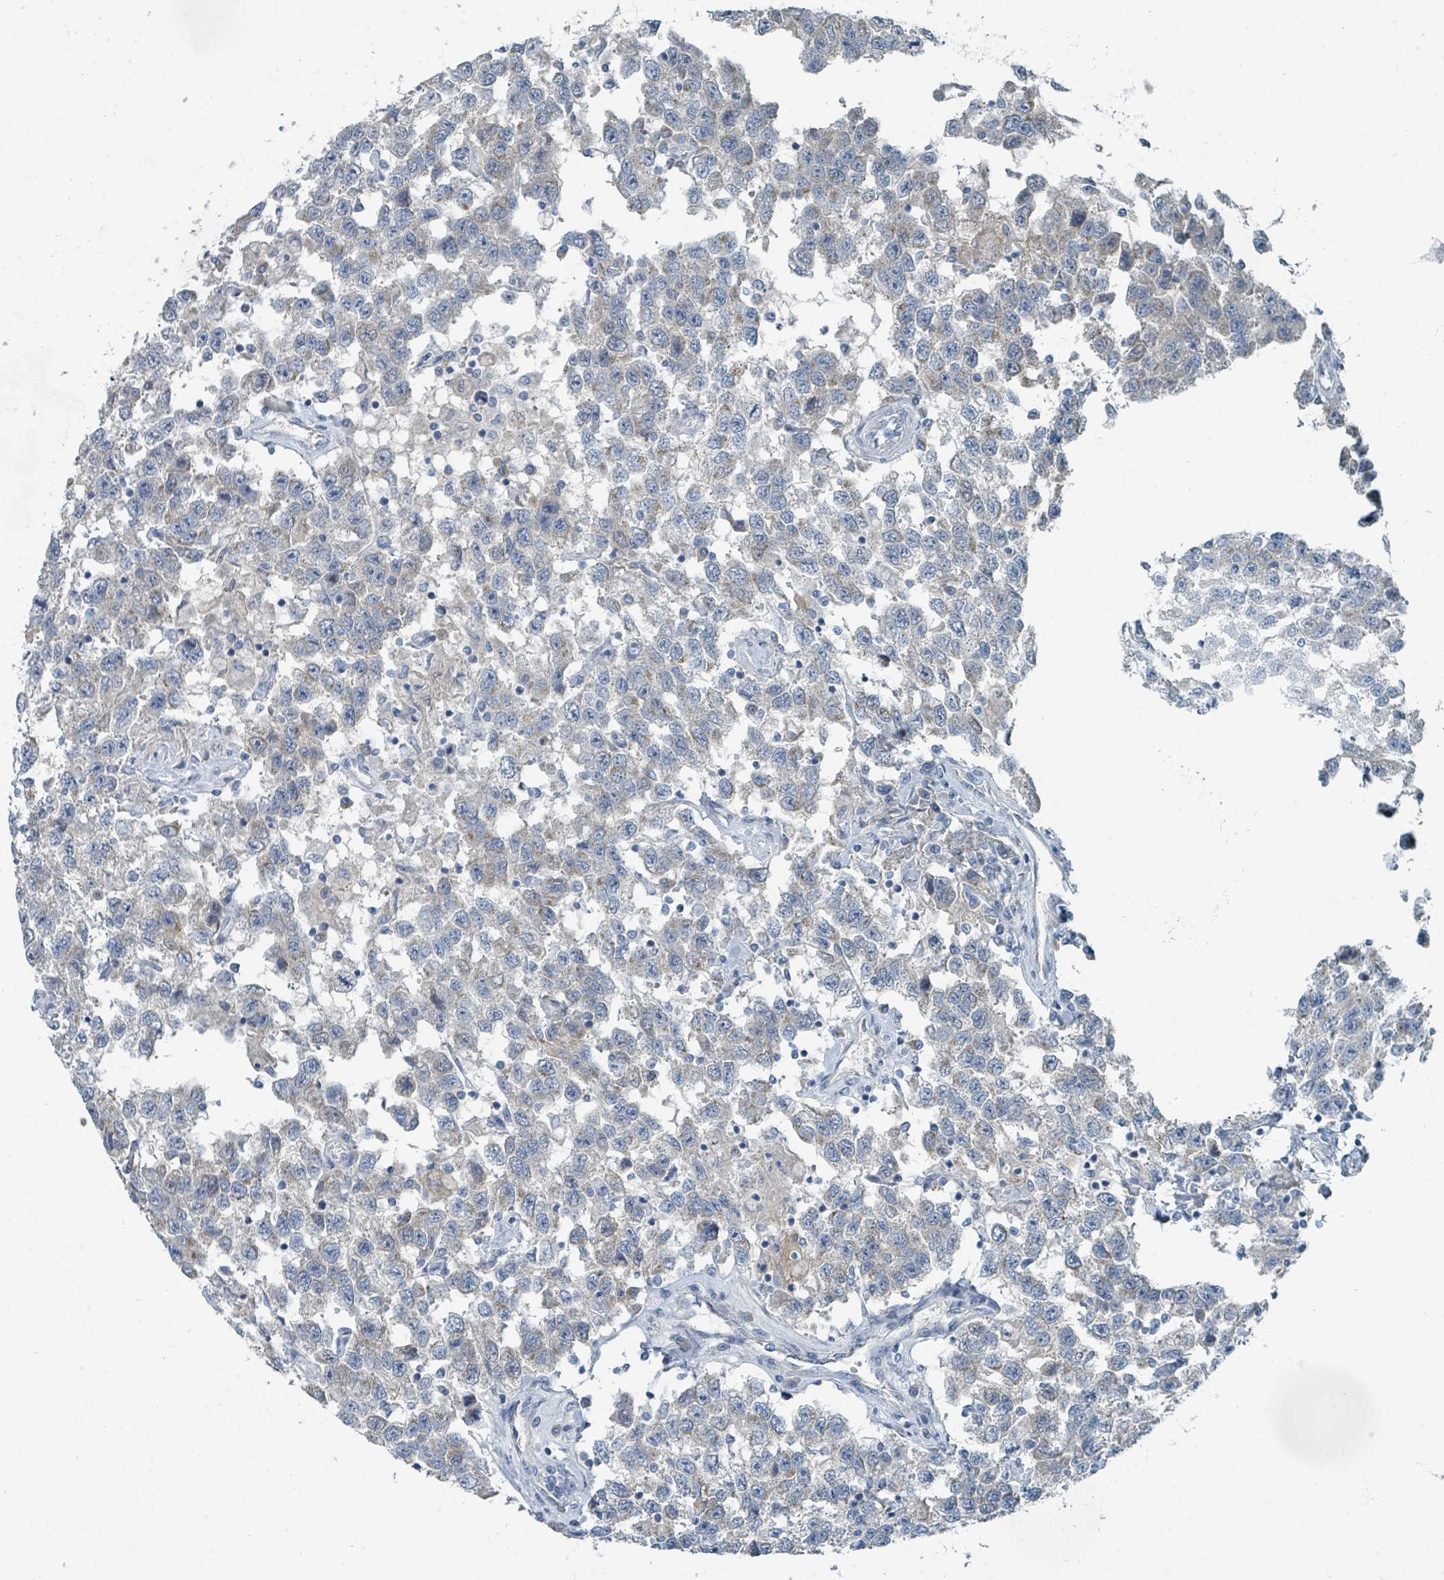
{"staining": {"intensity": "negative", "quantity": "none", "location": "none"}, "tissue": "testis cancer", "cell_type": "Tumor cells", "image_type": "cancer", "snomed": [{"axis": "morphology", "description": "Seminoma, NOS"}, {"axis": "topography", "description": "Testis"}], "caption": "An immunohistochemistry histopathology image of testis cancer is shown. There is no staining in tumor cells of testis cancer.", "gene": "RASA4", "patient": {"sex": "male", "age": 41}}